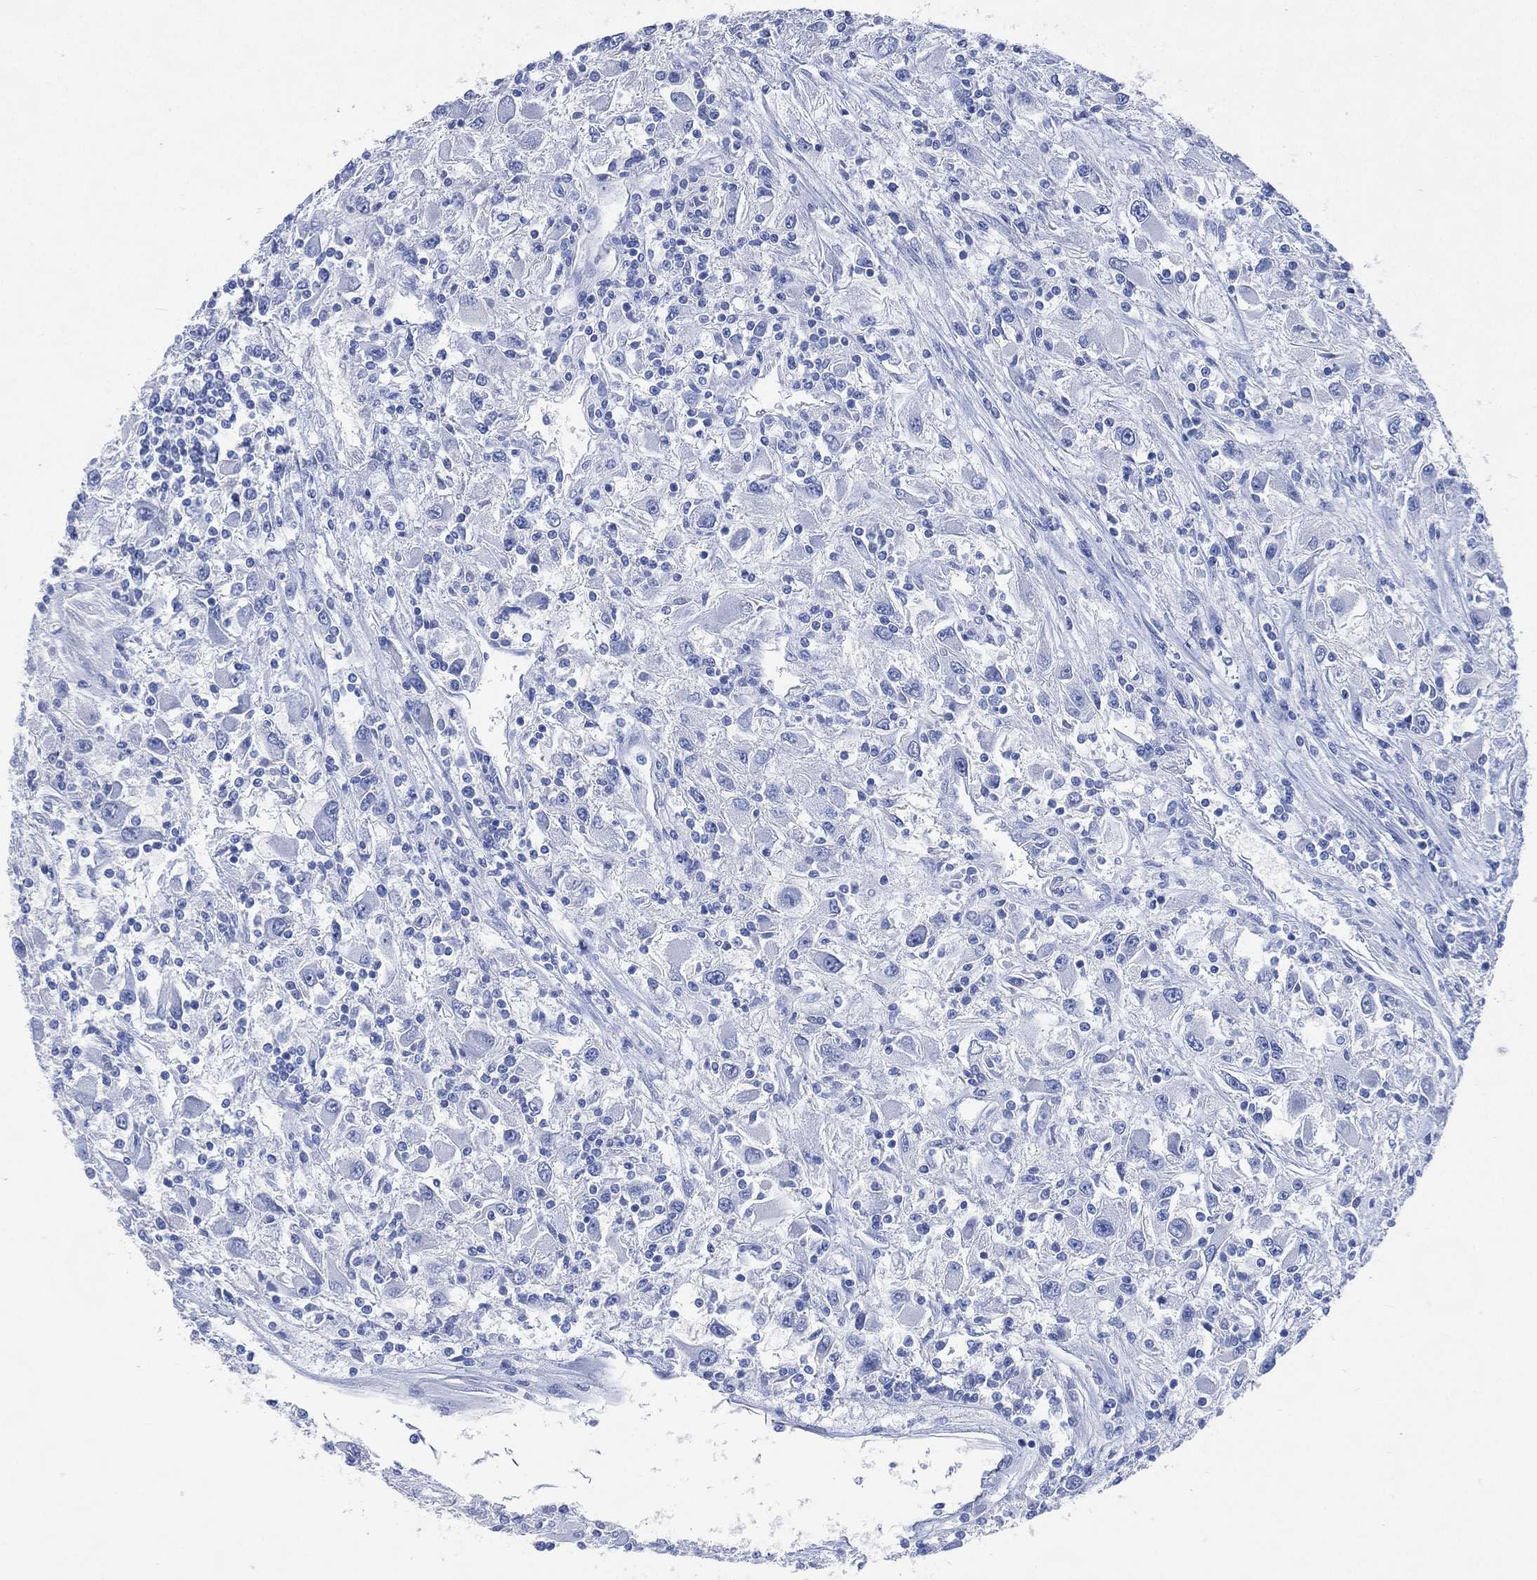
{"staining": {"intensity": "negative", "quantity": "none", "location": "none"}, "tissue": "renal cancer", "cell_type": "Tumor cells", "image_type": "cancer", "snomed": [{"axis": "morphology", "description": "Adenocarcinoma, NOS"}, {"axis": "topography", "description": "Kidney"}], "caption": "Immunohistochemistry (IHC) of renal cancer exhibits no staining in tumor cells.", "gene": "FMO1", "patient": {"sex": "female", "age": 67}}